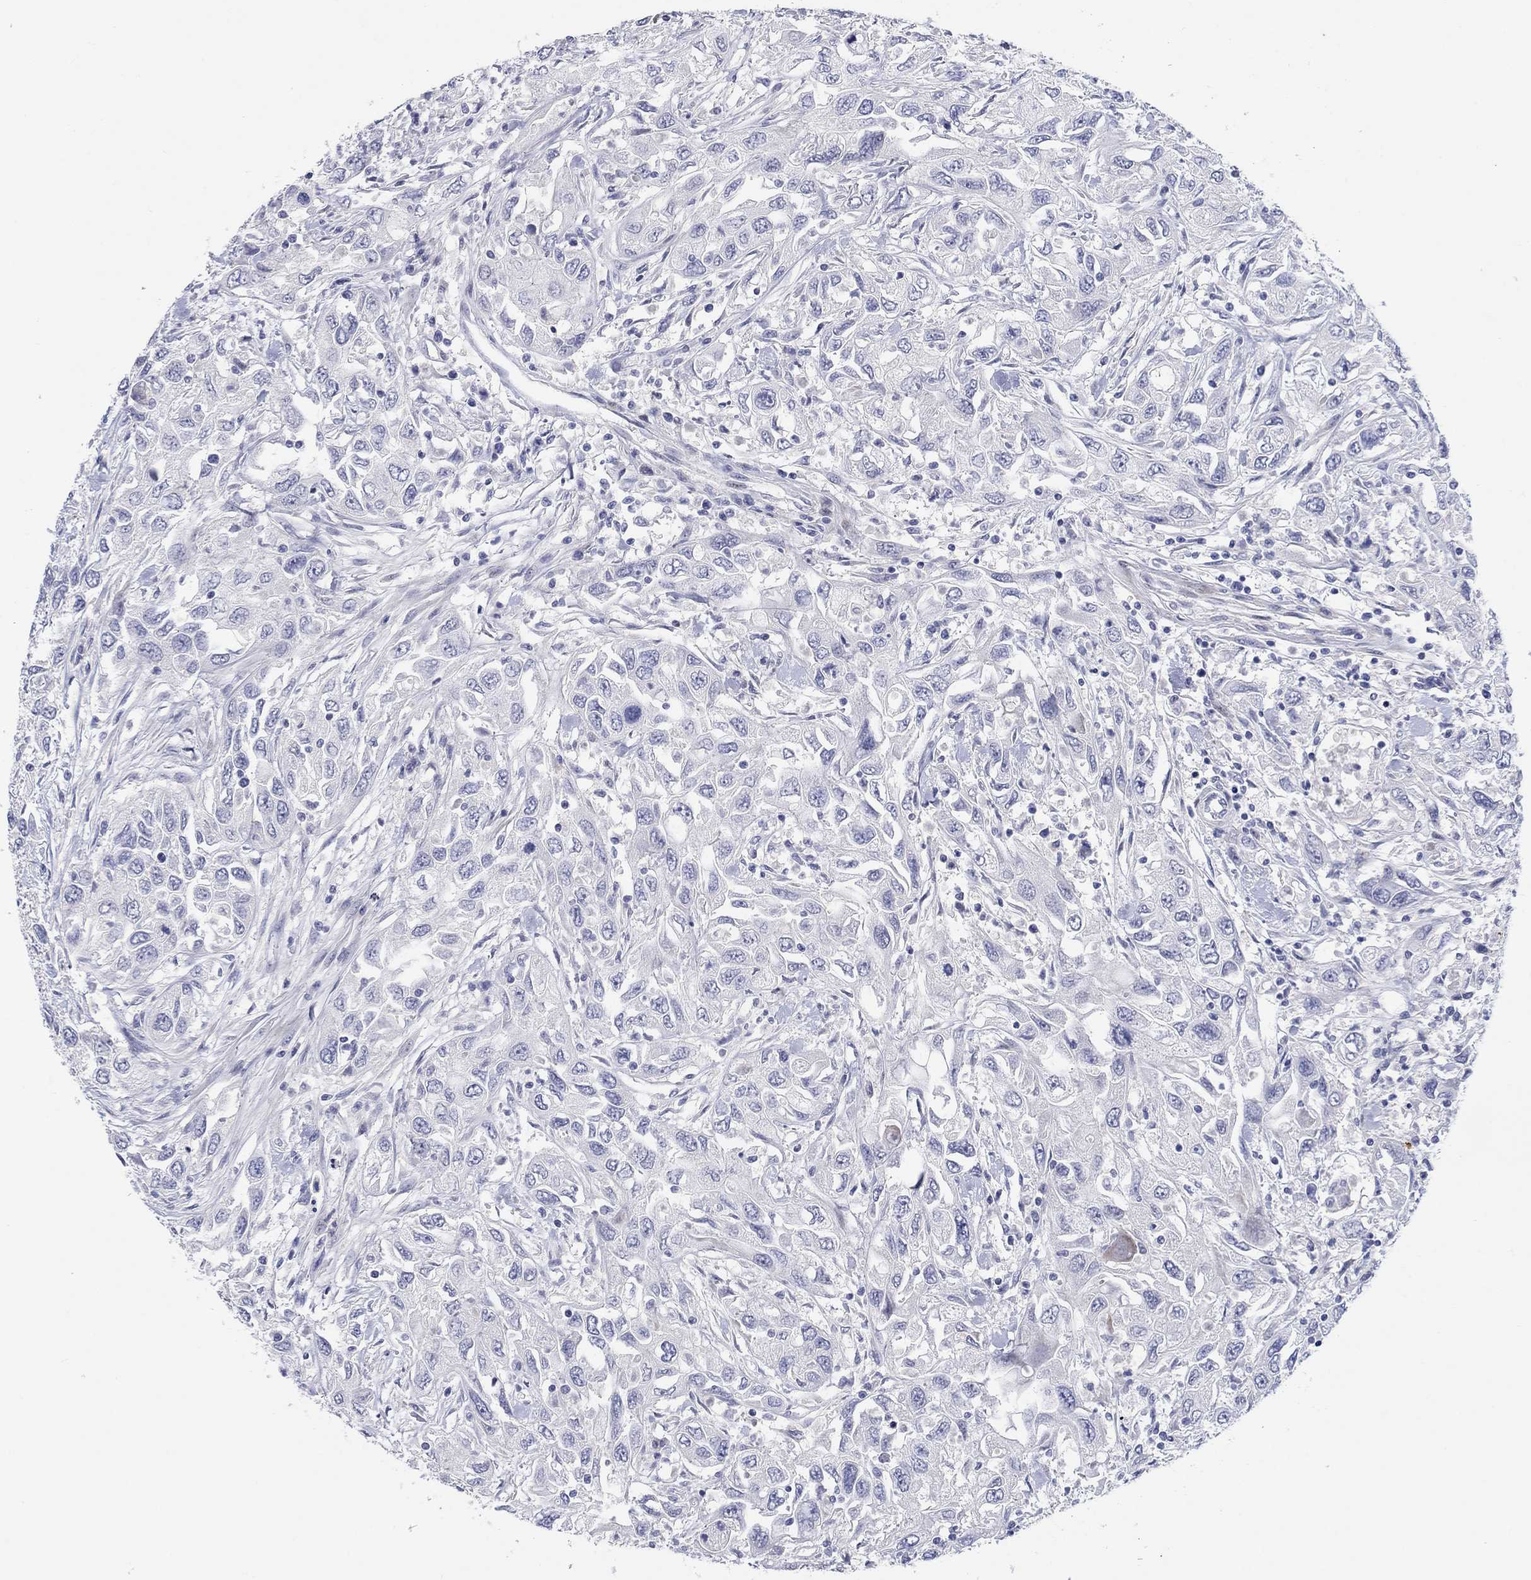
{"staining": {"intensity": "negative", "quantity": "none", "location": "none"}, "tissue": "urothelial cancer", "cell_type": "Tumor cells", "image_type": "cancer", "snomed": [{"axis": "morphology", "description": "Urothelial carcinoma, High grade"}, {"axis": "topography", "description": "Urinary bladder"}], "caption": "The immunohistochemistry (IHC) image has no significant staining in tumor cells of urothelial cancer tissue.", "gene": "ARHGAP36", "patient": {"sex": "male", "age": 76}}